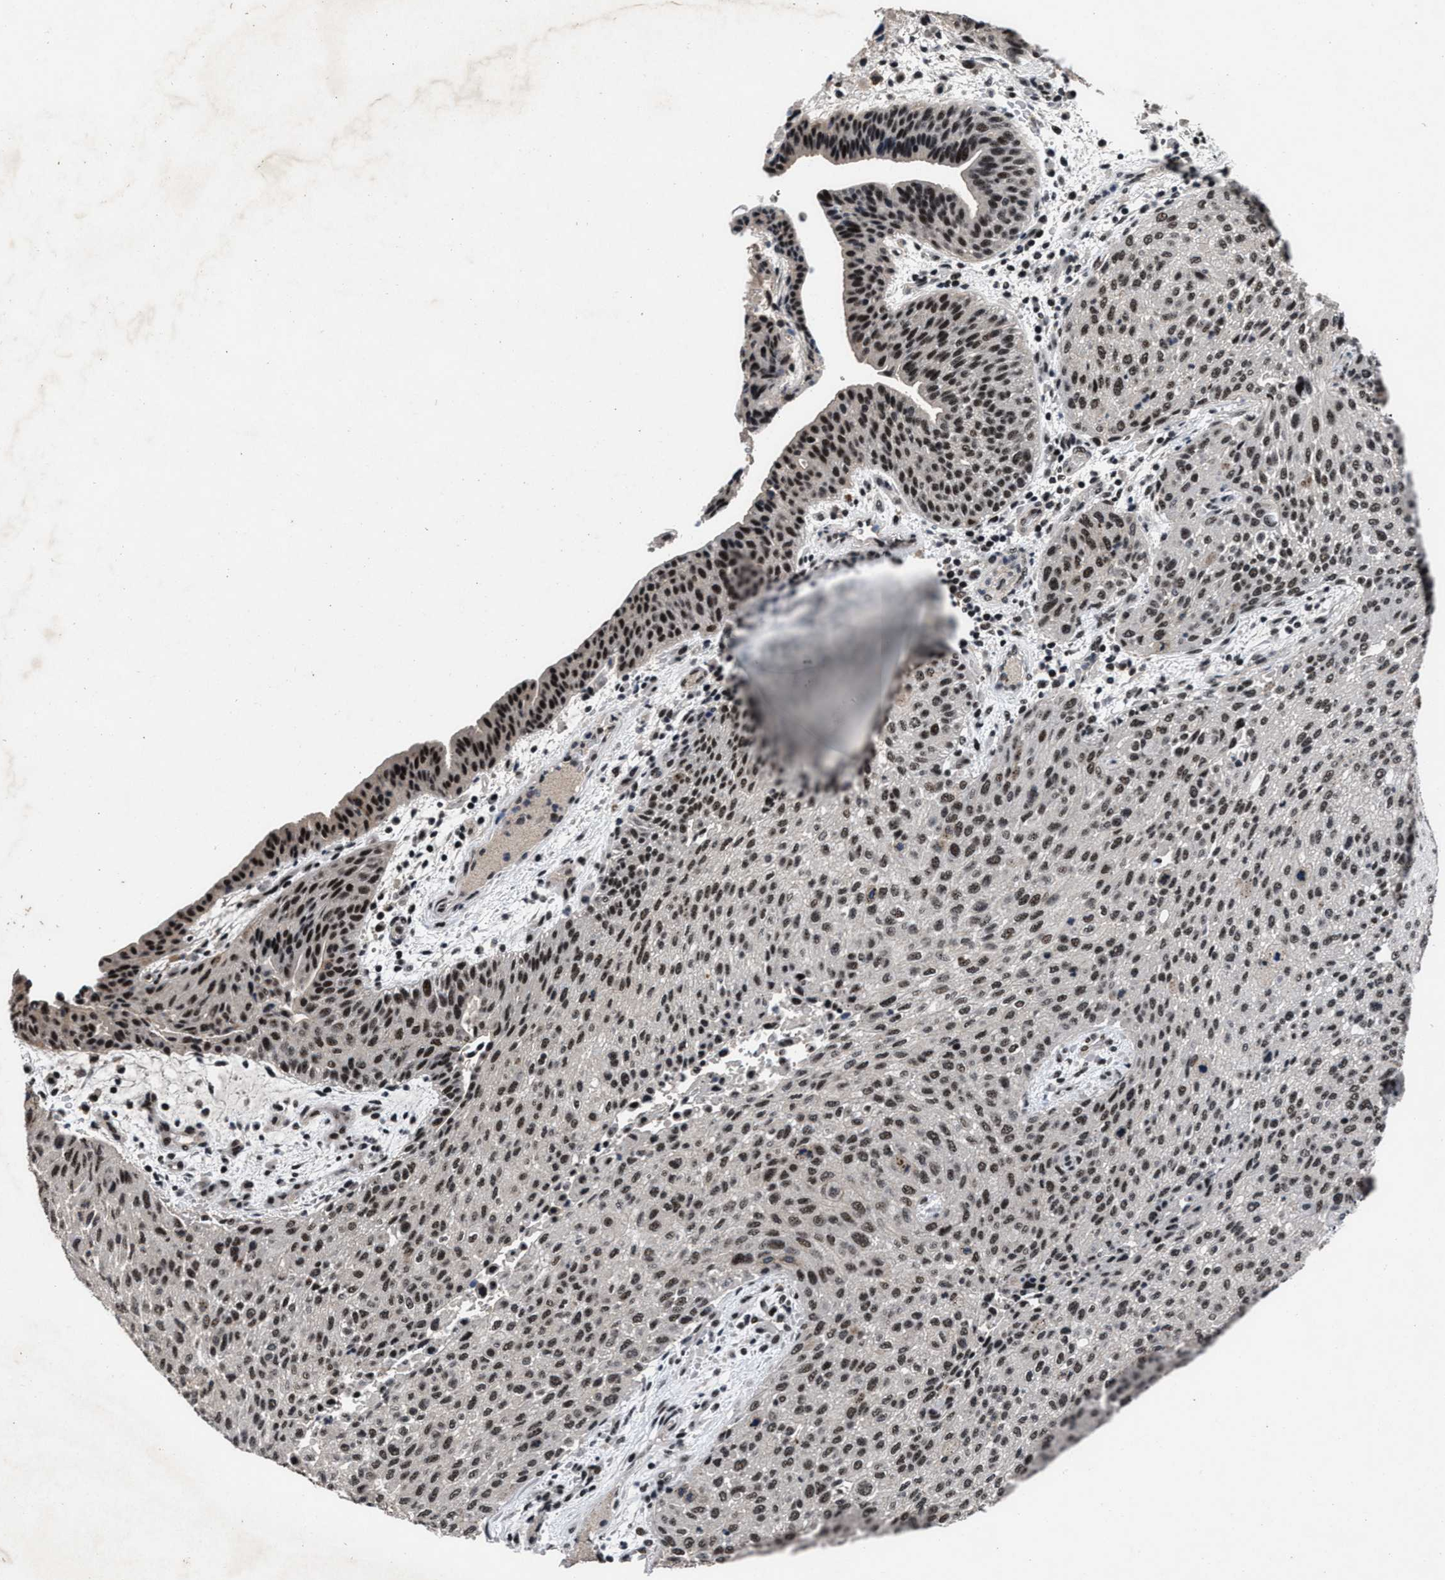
{"staining": {"intensity": "moderate", "quantity": ">75%", "location": "nuclear"}, "tissue": "urothelial cancer", "cell_type": "Tumor cells", "image_type": "cancer", "snomed": [{"axis": "morphology", "description": "Urothelial carcinoma, Low grade"}, {"axis": "morphology", "description": "Urothelial carcinoma, High grade"}, {"axis": "topography", "description": "Urinary bladder"}], "caption": "Low-grade urothelial carcinoma stained for a protein demonstrates moderate nuclear positivity in tumor cells.", "gene": "ZNF233", "patient": {"sex": "male", "age": 35}}